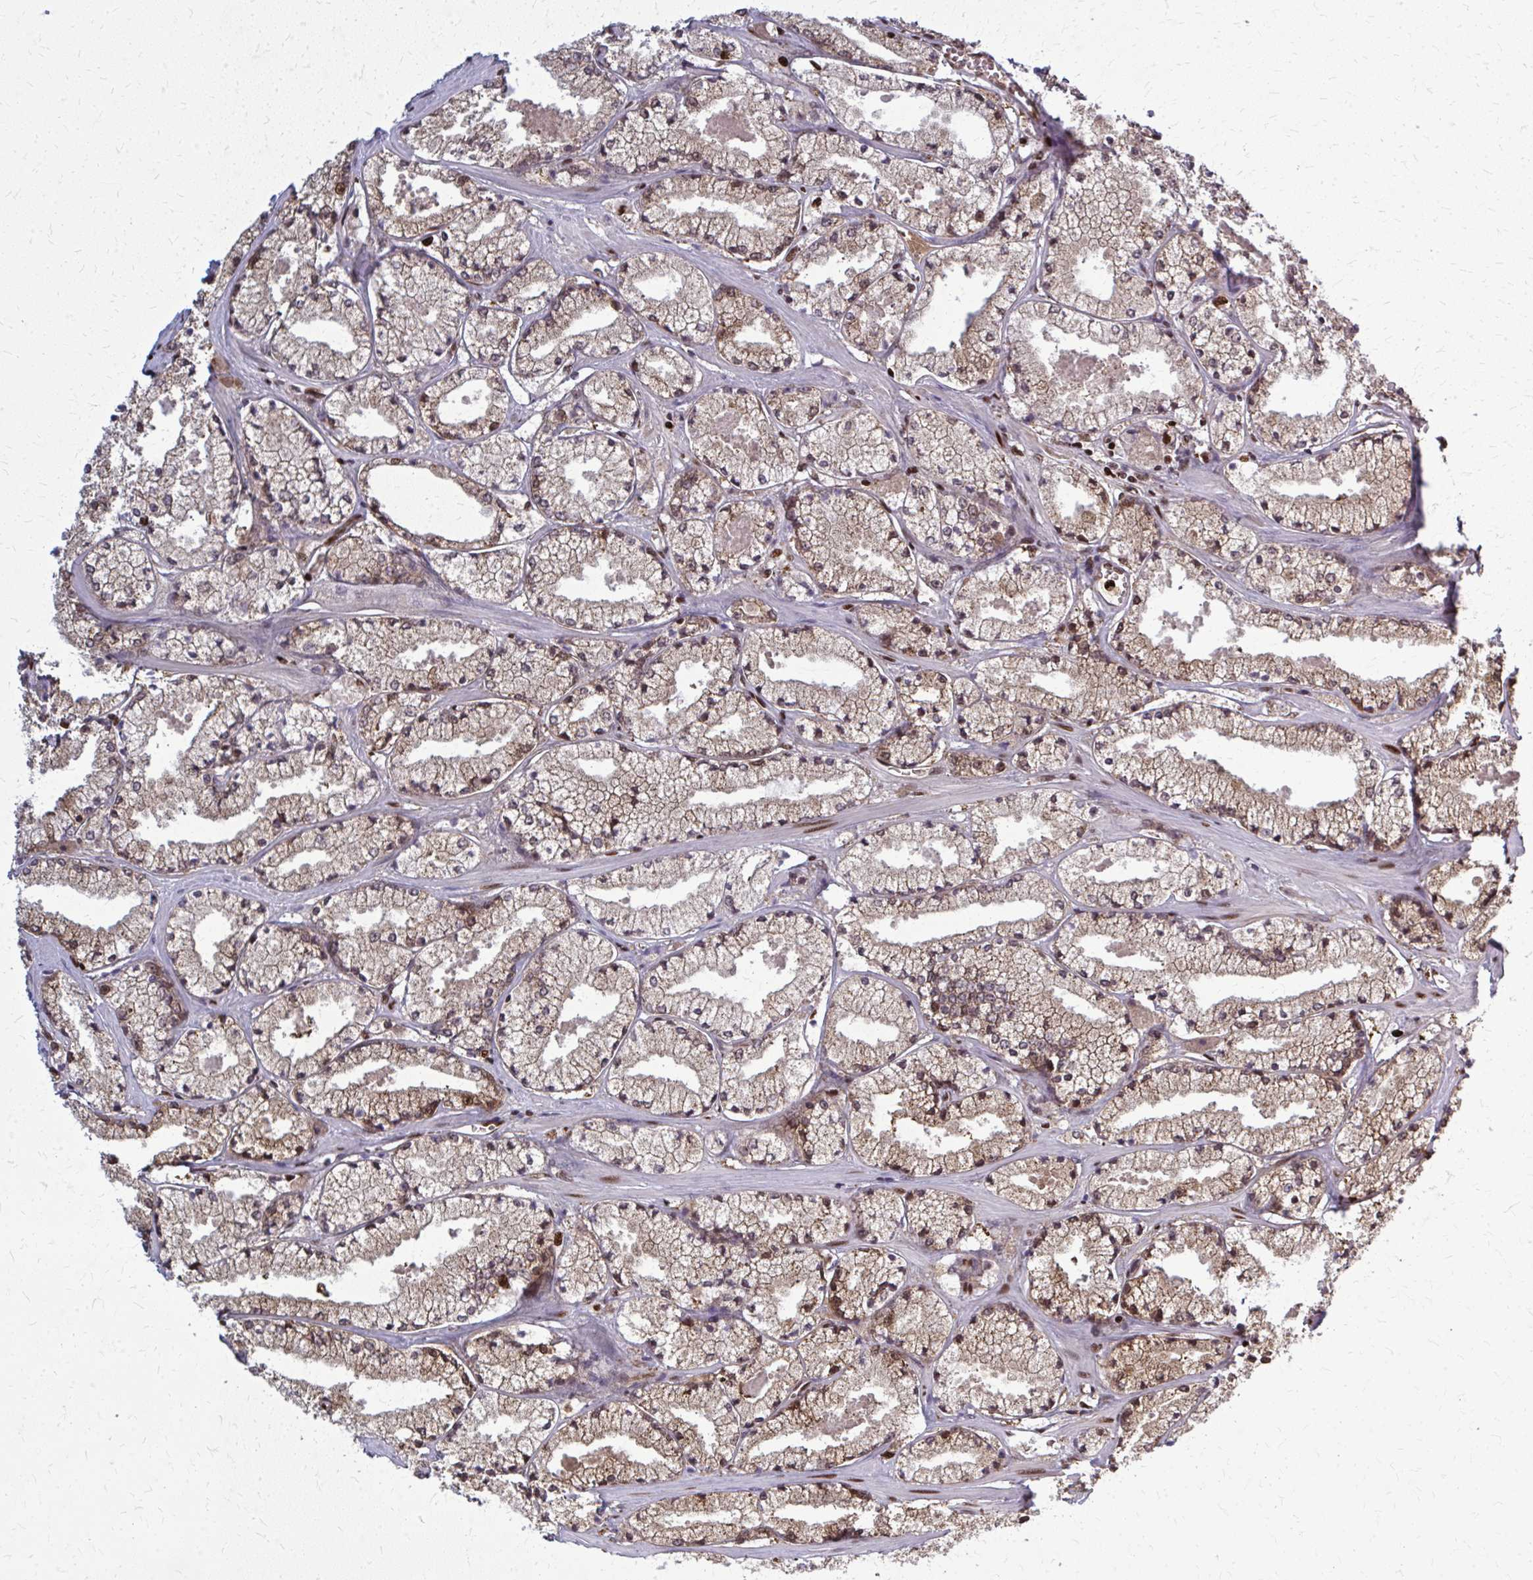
{"staining": {"intensity": "moderate", "quantity": "25%-75%", "location": "cytoplasmic/membranous,nuclear"}, "tissue": "prostate cancer", "cell_type": "Tumor cells", "image_type": "cancer", "snomed": [{"axis": "morphology", "description": "Adenocarcinoma, High grade"}, {"axis": "topography", "description": "Prostate"}], "caption": "Moderate cytoplasmic/membranous and nuclear staining for a protein is identified in approximately 25%-75% of tumor cells of prostate cancer using immunohistochemistry (IHC).", "gene": "ZNF559", "patient": {"sex": "male", "age": 63}}